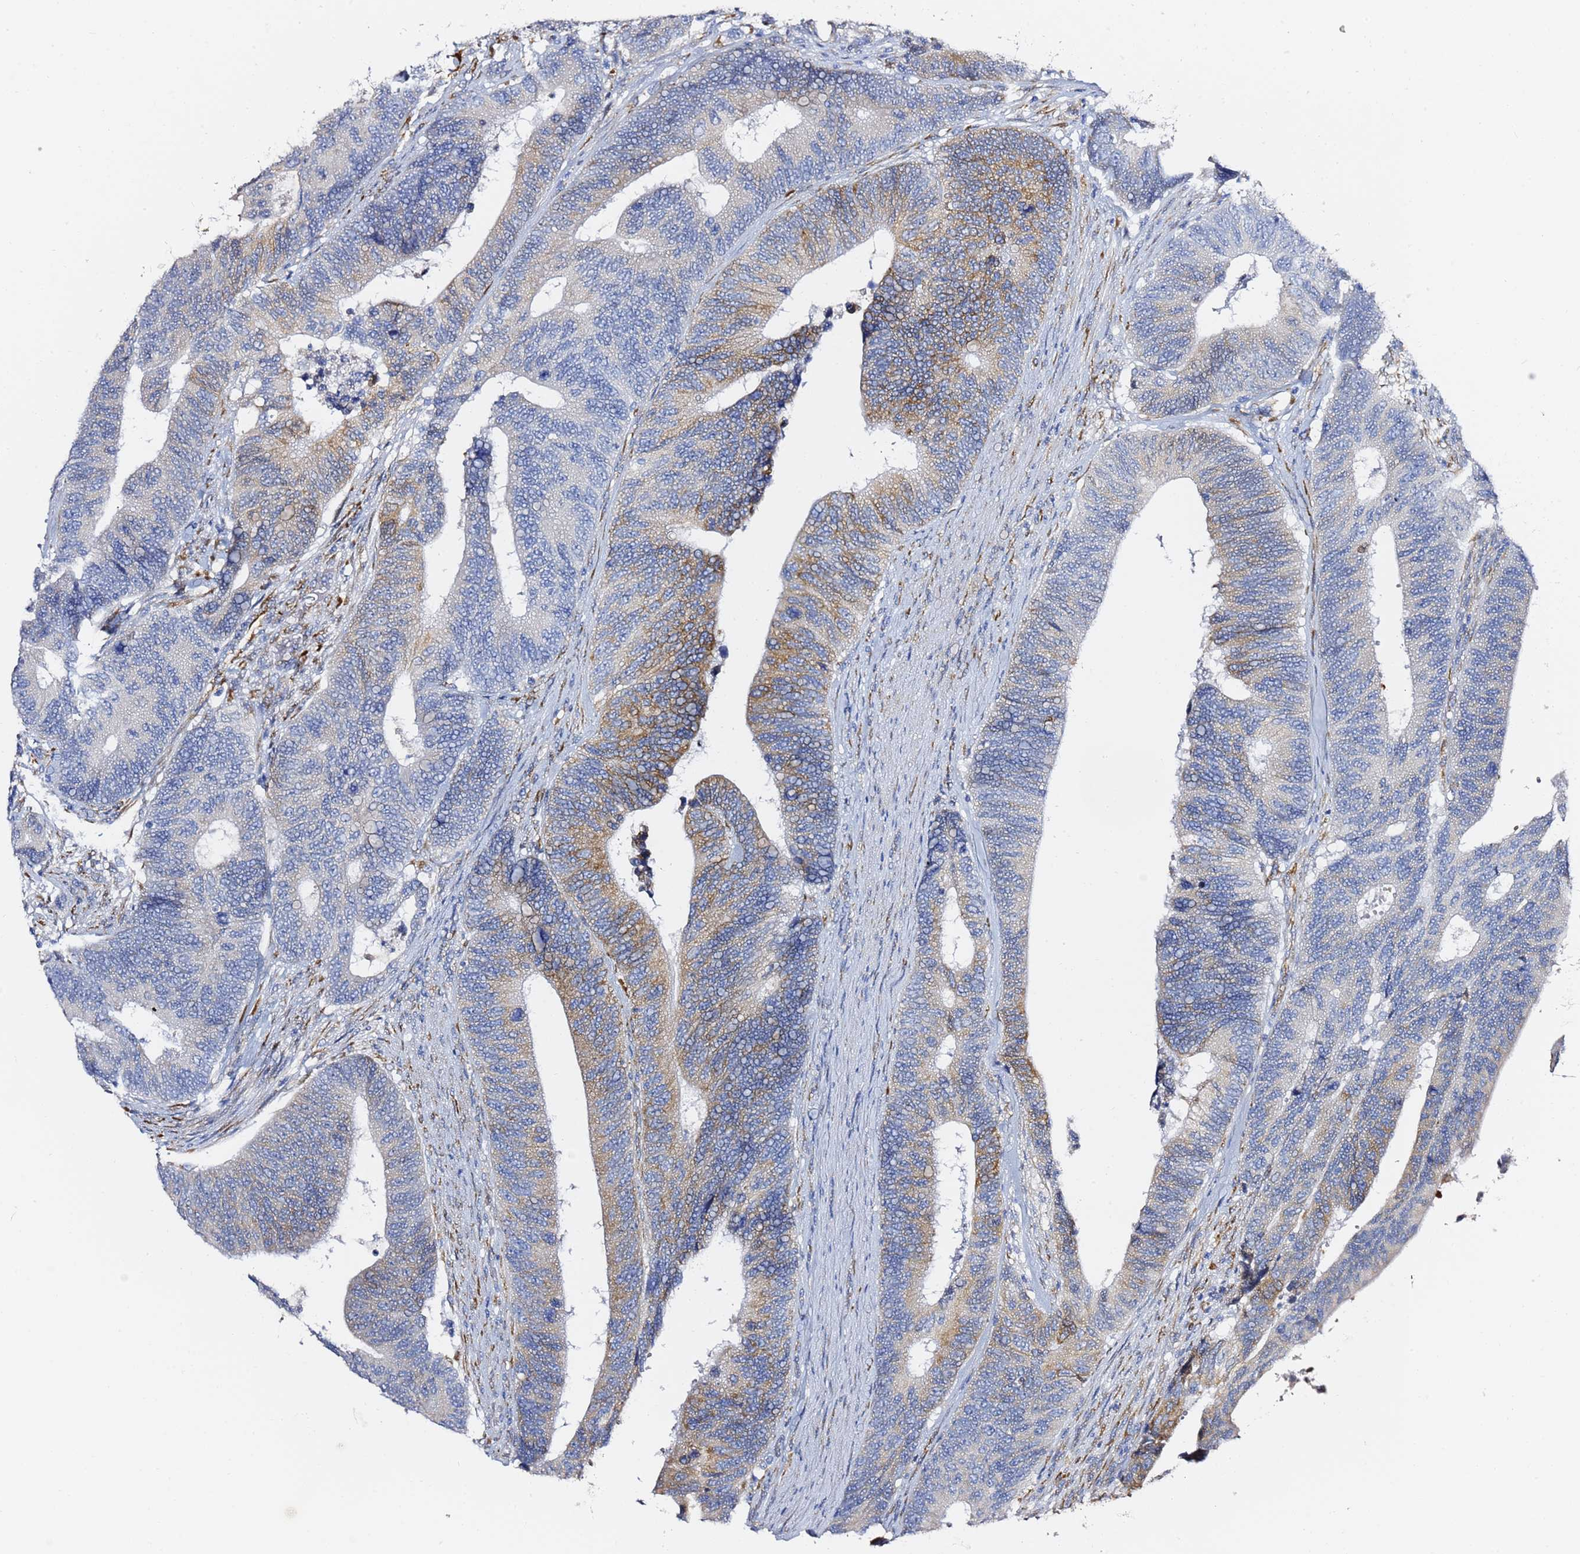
{"staining": {"intensity": "moderate", "quantity": "<25%", "location": "cytoplasmic/membranous"}, "tissue": "colorectal cancer", "cell_type": "Tumor cells", "image_type": "cancer", "snomed": [{"axis": "morphology", "description": "Adenocarcinoma, NOS"}, {"axis": "topography", "description": "Colon"}], "caption": "An image of colorectal cancer (adenocarcinoma) stained for a protein displays moderate cytoplasmic/membranous brown staining in tumor cells.", "gene": "GDAP2", "patient": {"sex": "male", "age": 87}}